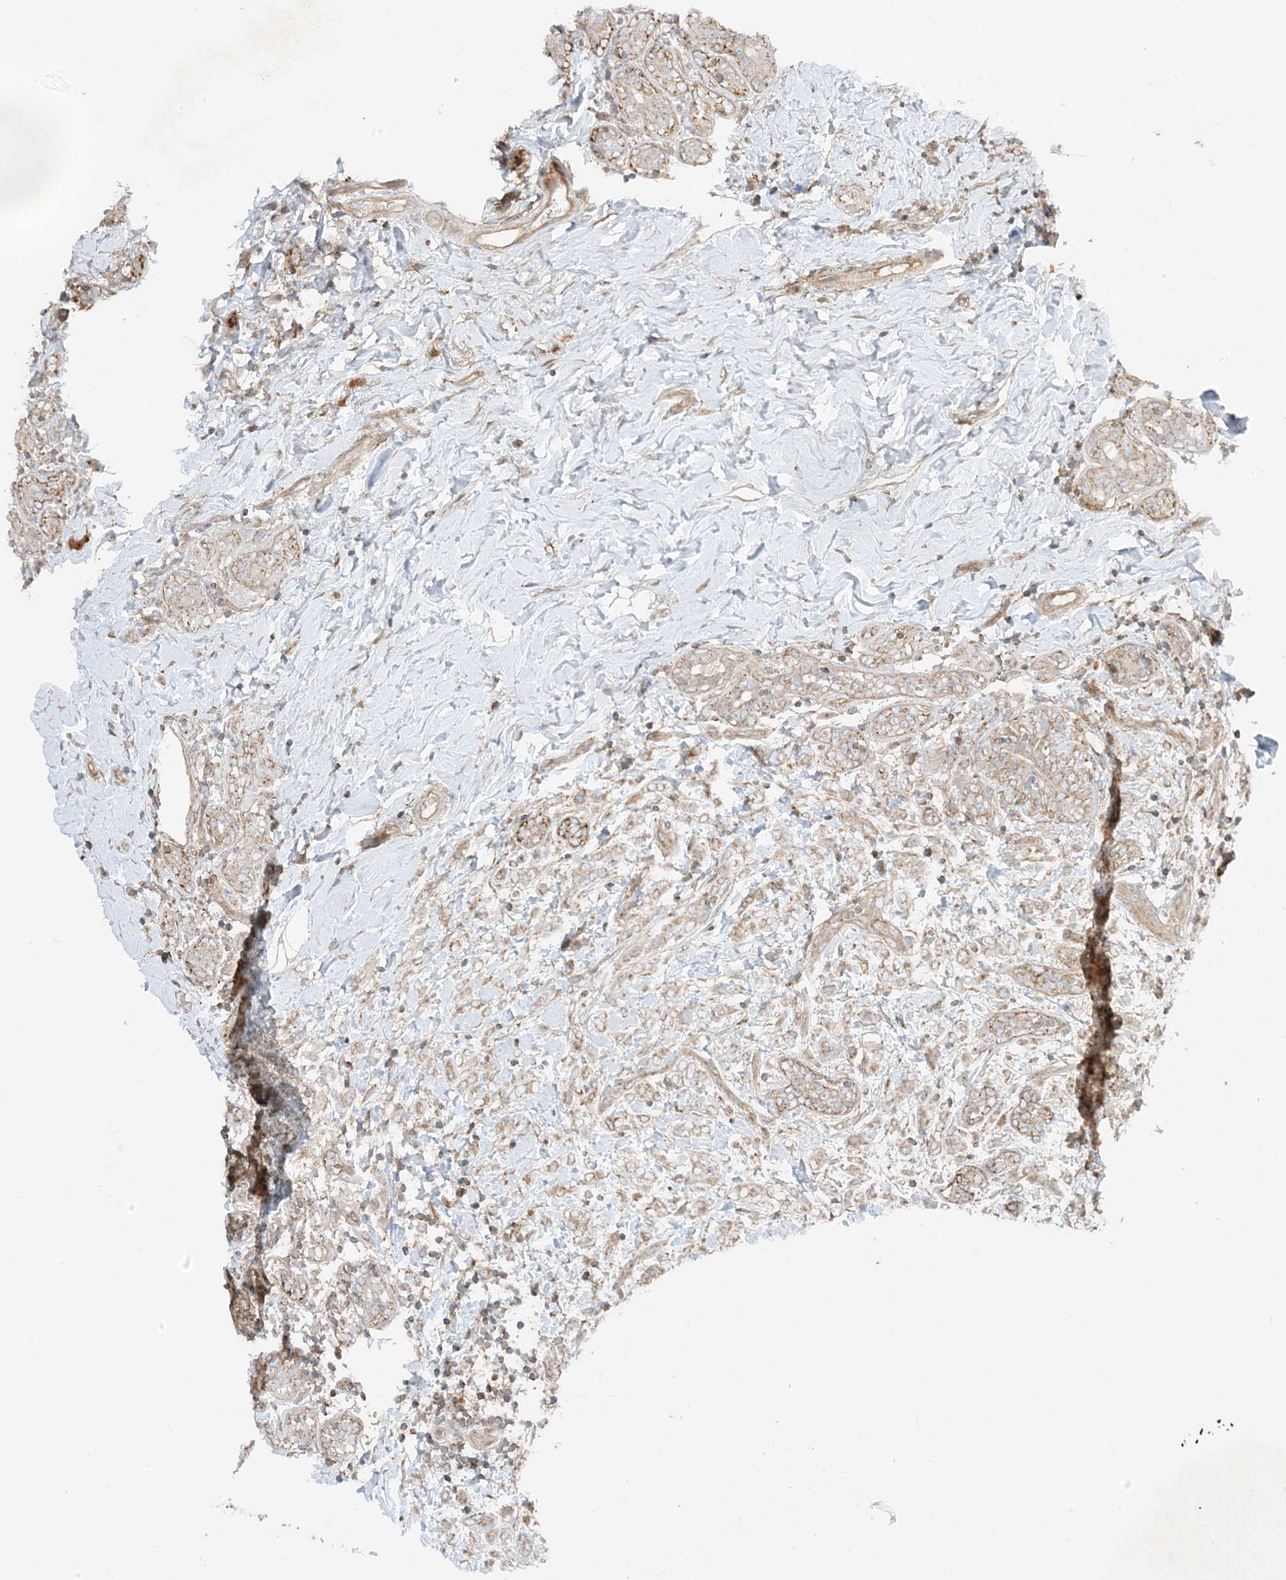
{"staining": {"intensity": "weak", "quantity": ">75%", "location": "cytoplasmic/membranous"}, "tissue": "breast cancer", "cell_type": "Tumor cells", "image_type": "cancer", "snomed": [{"axis": "morphology", "description": "Normal tissue, NOS"}, {"axis": "morphology", "description": "Lobular carcinoma"}, {"axis": "topography", "description": "Breast"}], "caption": "Brown immunohistochemical staining in lobular carcinoma (breast) shows weak cytoplasmic/membranous positivity in approximately >75% of tumor cells.", "gene": "SLC25A12", "patient": {"sex": "female", "age": 47}}